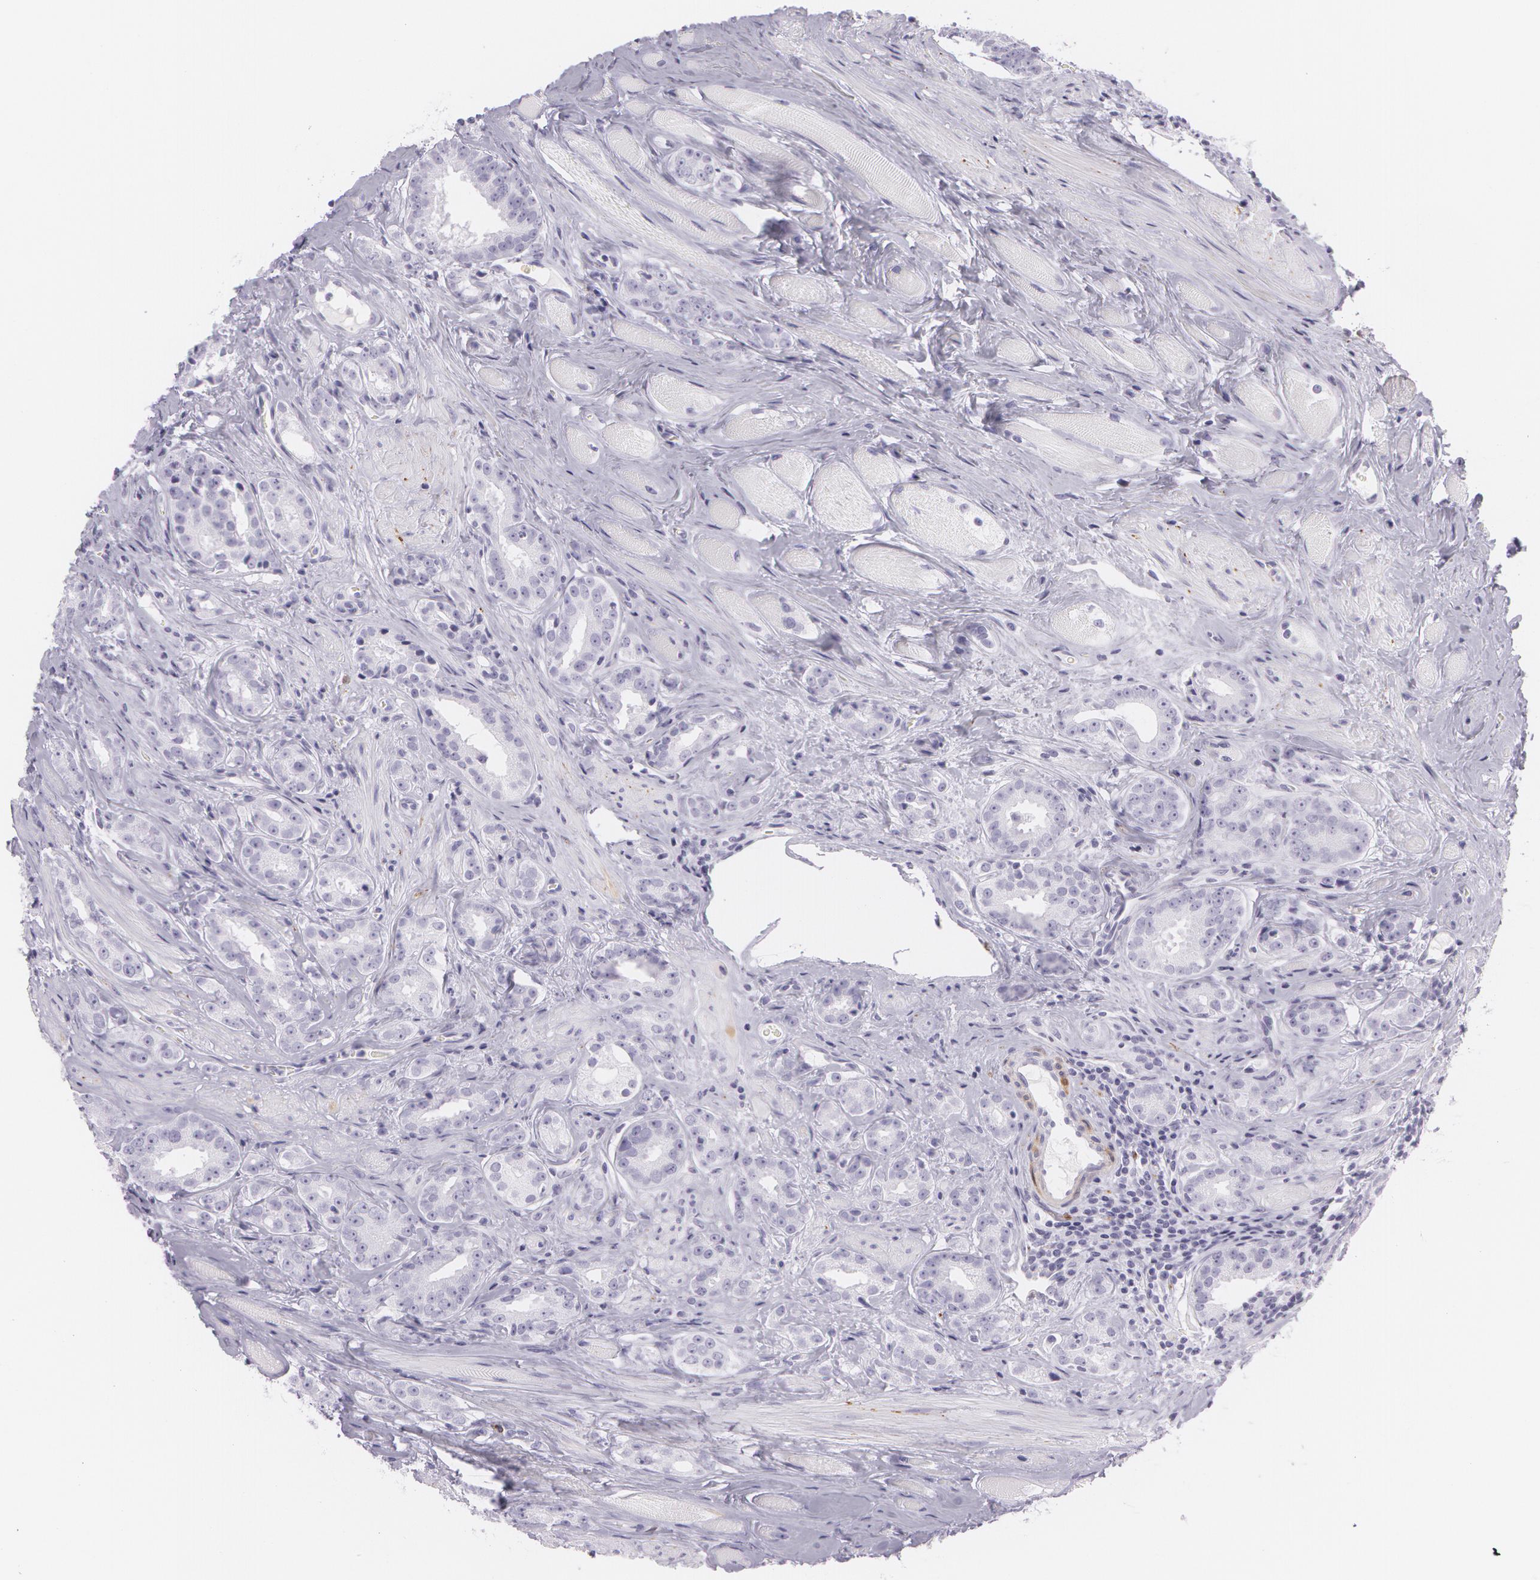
{"staining": {"intensity": "negative", "quantity": "none", "location": "none"}, "tissue": "prostate cancer", "cell_type": "Tumor cells", "image_type": "cancer", "snomed": [{"axis": "morphology", "description": "Adenocarcinoma, Medium grade"}, {"axis": "topography", "description": "Prostate"}], "caption": "Prostate cancer (medium-grade adenocarcinoma) was stained to show a protein in brown. There is no significant staining in tumor cells. Nuclei are stained in blue.", "gene": "SNCG", "patient": {"sex": "male", "age": 53}}